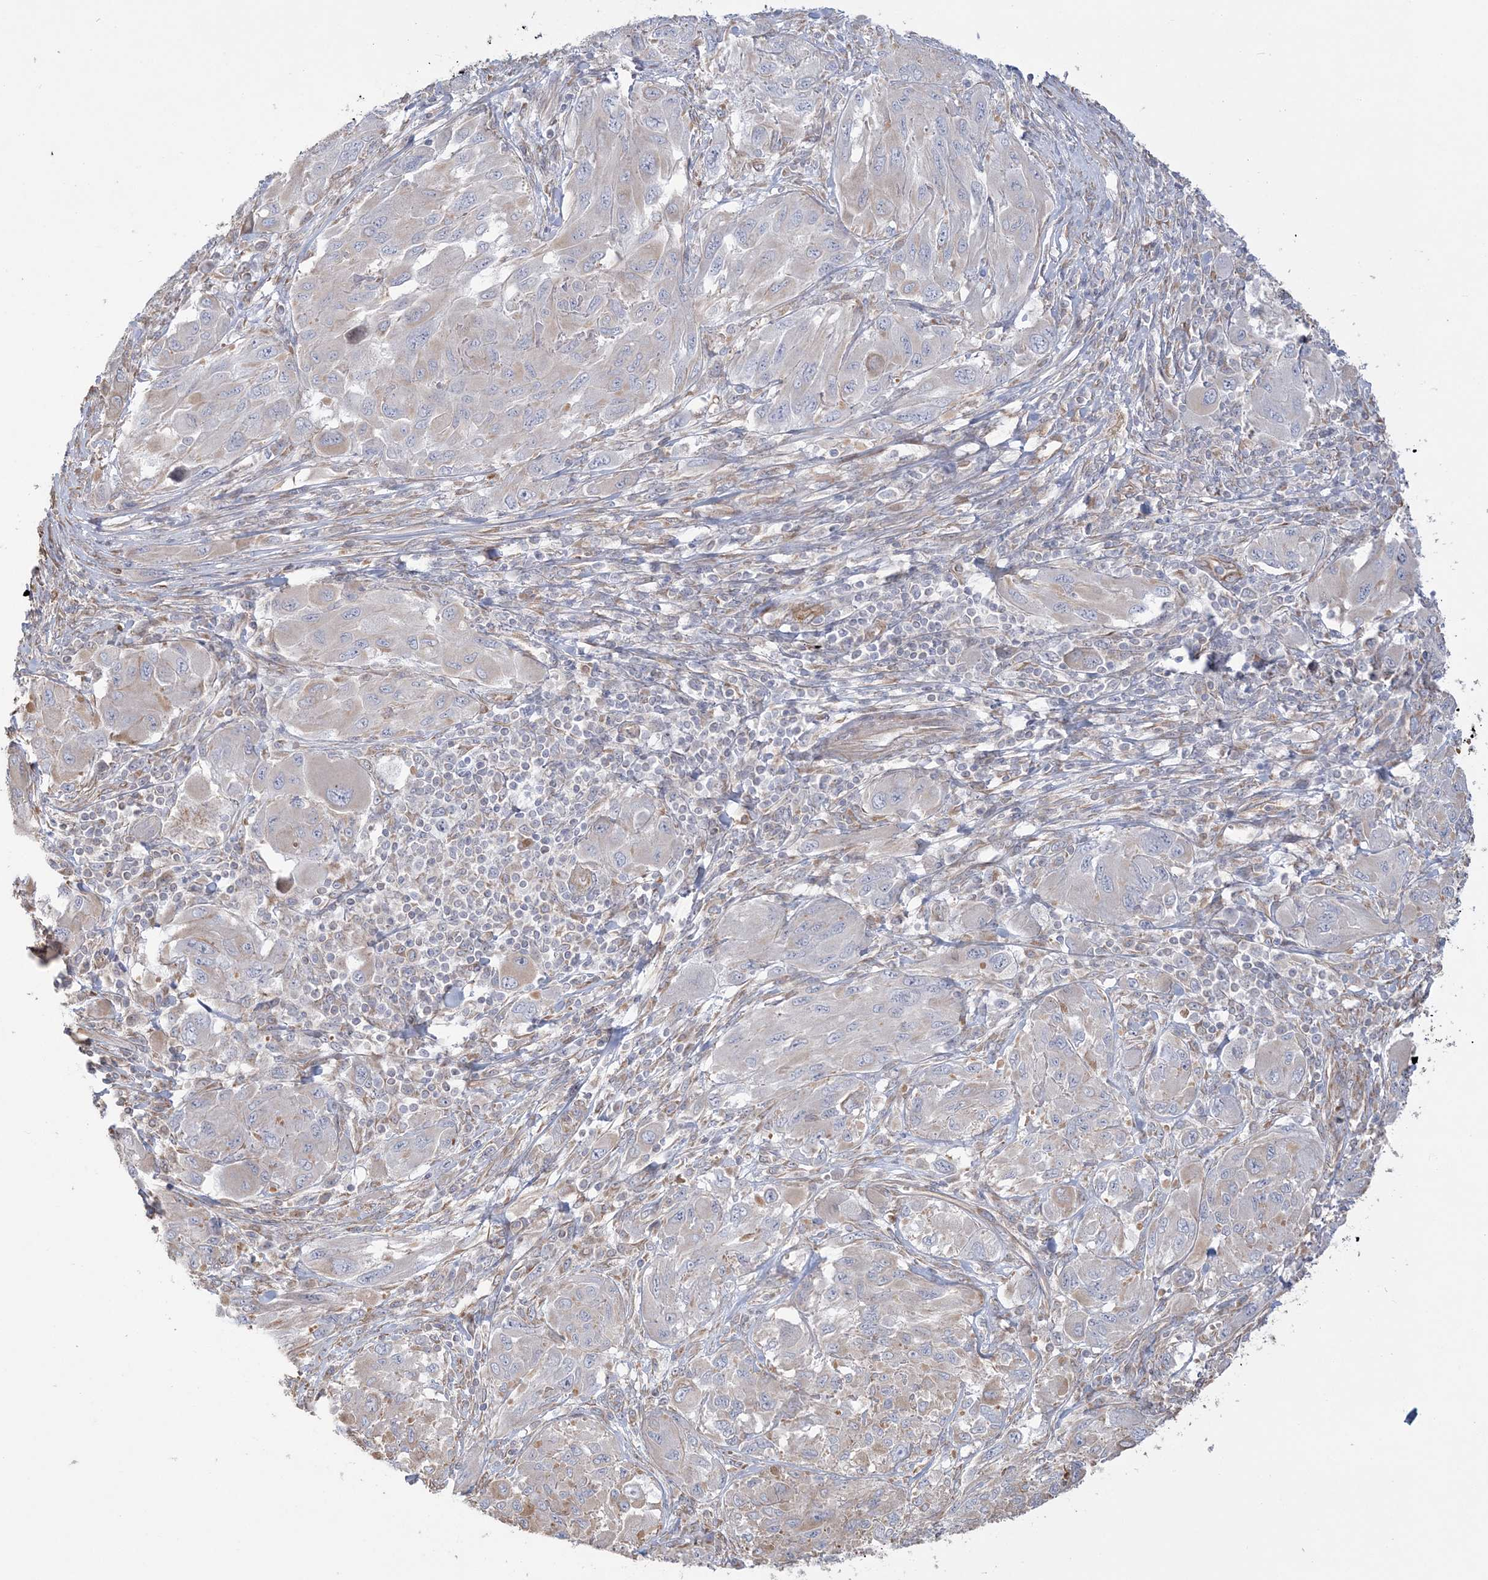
{"staining": {"intensity": "negative", "quantity": "none", "location": "none"}, "tissue": "melanoma", "cell_type": "Tumor cells", "image_type": "cancer", "snomed": [{"axis": "morphology", "description": "Malignant melanoma, NOS"}, {"axis": "topography", "description": "Skin"}], "caption": "IHC histopathology image of melanoma stained for a protein (brown), which demonstrates no positivity in tumor cells.", "gene": "ZNF821", "patient": {"sex": "female", "age": 91}}